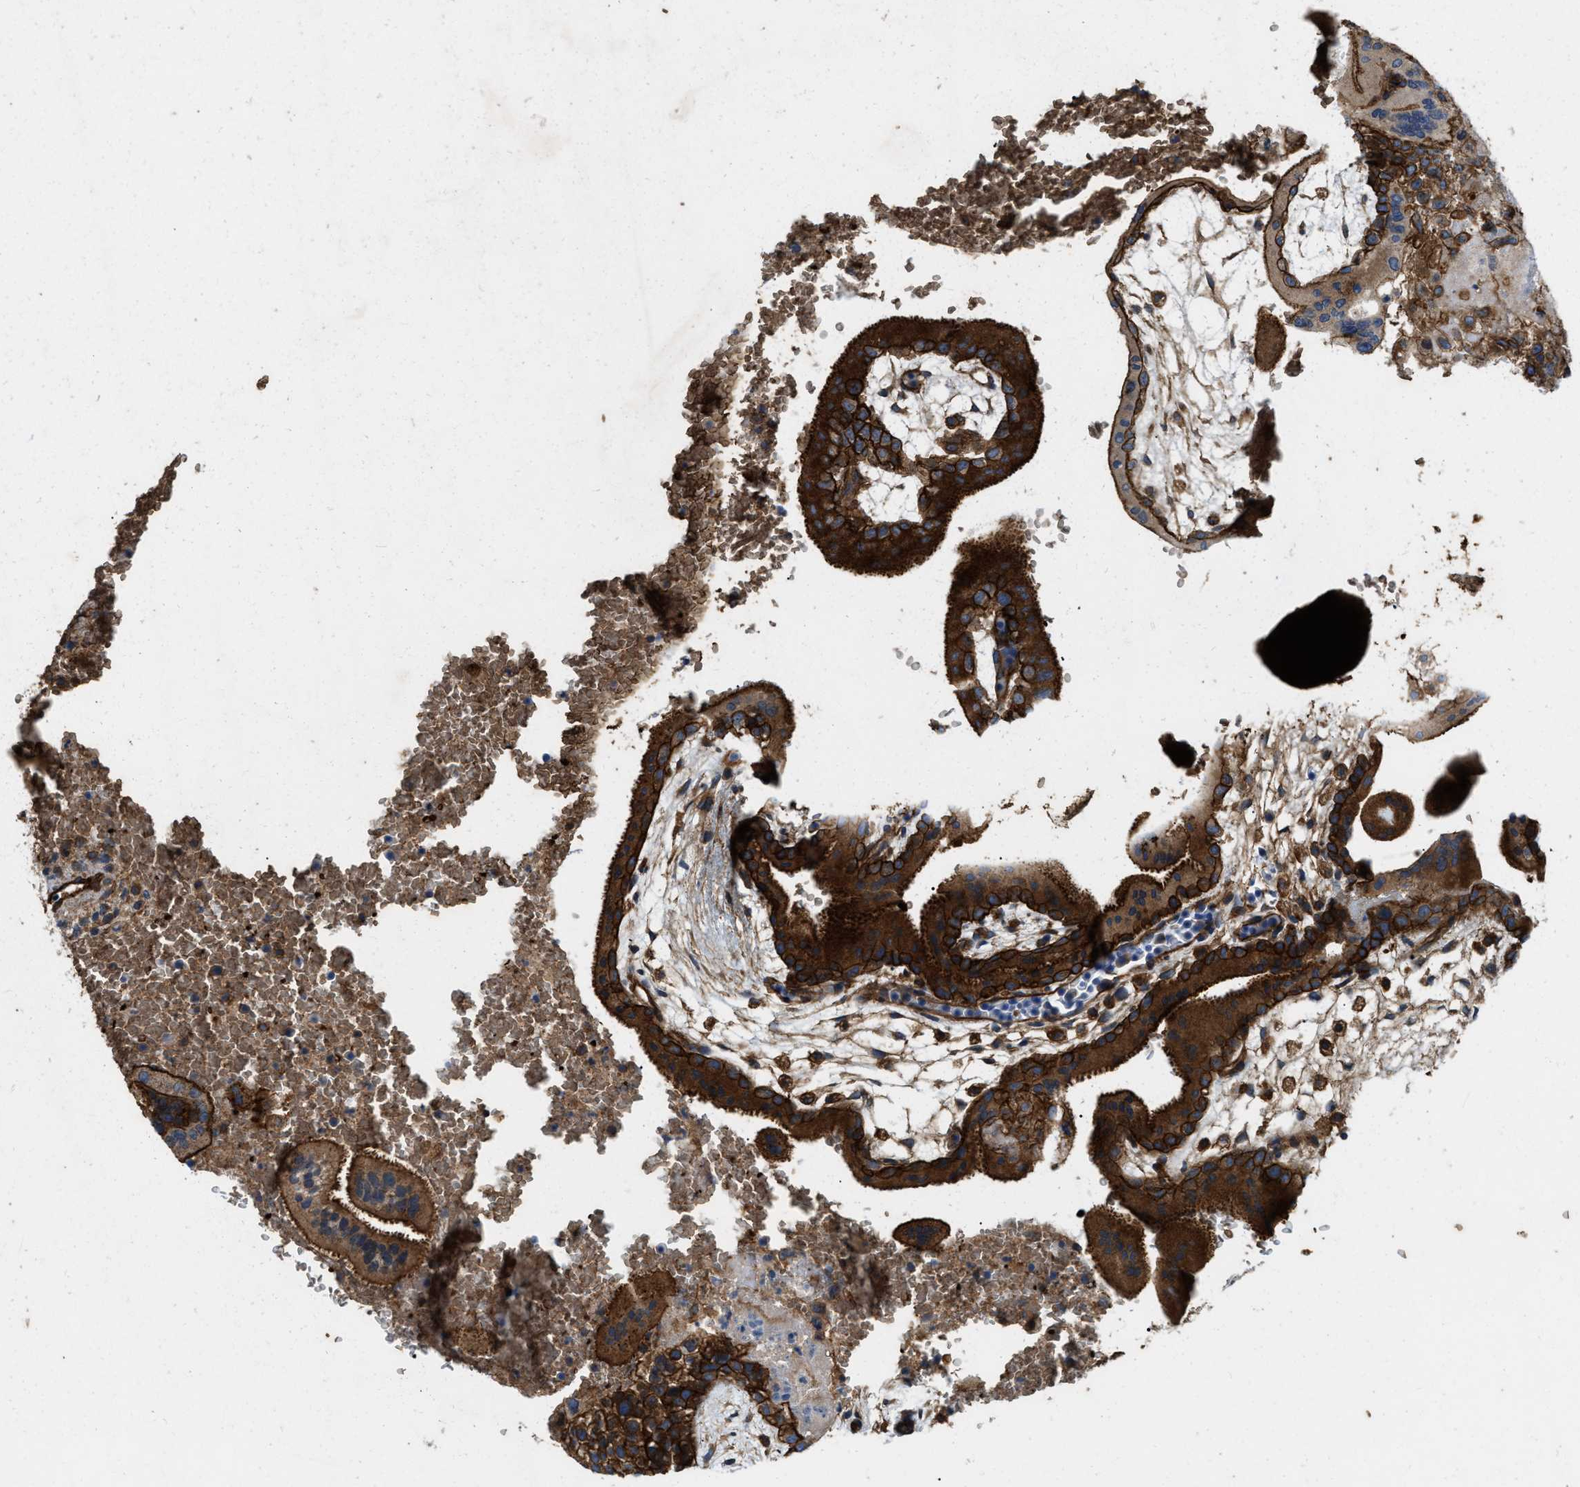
{"staining": {"intensity": "strong", "quantity": ">75%", "location": "cytoplasmic/membranous"}, "tissue": "placenta", "cell_type": "Decidual cells", "image_type": "normal", "snomed": [{"axis": "morphology", "description": "Normal tissue, NOS"}, {"axis": "topography", "description": "Placenta"}], "caption": "The immunohistochemical stain labels strong cytoplasmic/membranous positivity in decidual cells of benign placenta. Ihc stains the protein of interest in brown and the nuclei are stained blue.", "gene": "ERC1", "patient": {"sex": "female", "age": 35}}